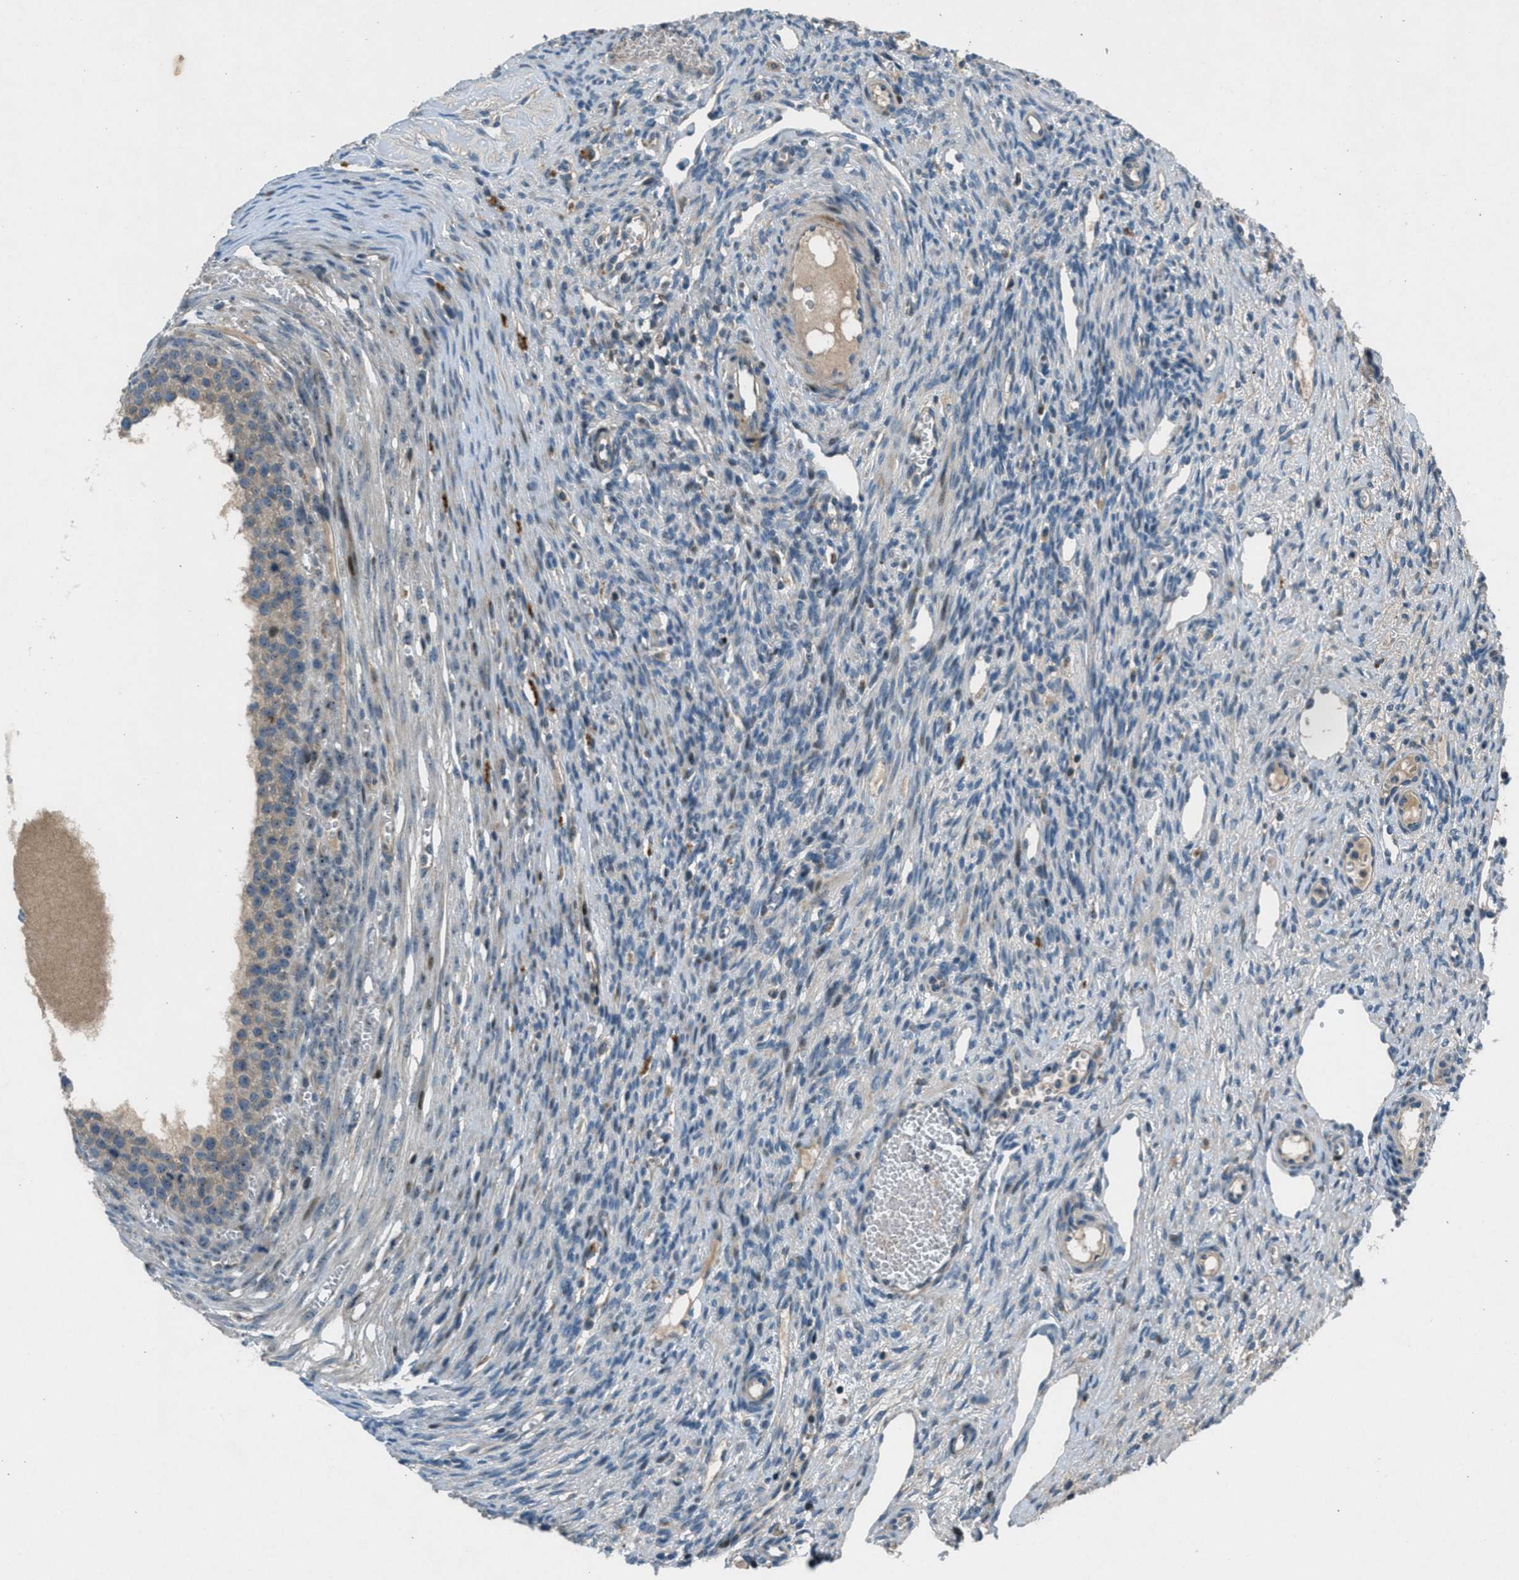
{"staining": {"intensity": "negative", "quantity": "none", "location": "none"}, "tissue": "ovary", "cell_type": "Ovarian stroma cells", "image_type": "normal", "snomed": [{"axis": "morphology", "description": "Normal tissue, NOS"}, {"axis": "topography", "description": "Ovary"}], "caption": "Immunohistochemistry photomicrograph of unremarkable human ovary stained for a protein (brown), which exhibits no staining in ovarian stroma cells.", "gene": "CLEC2D", "patient": {"sex": "female", "age": 33}}